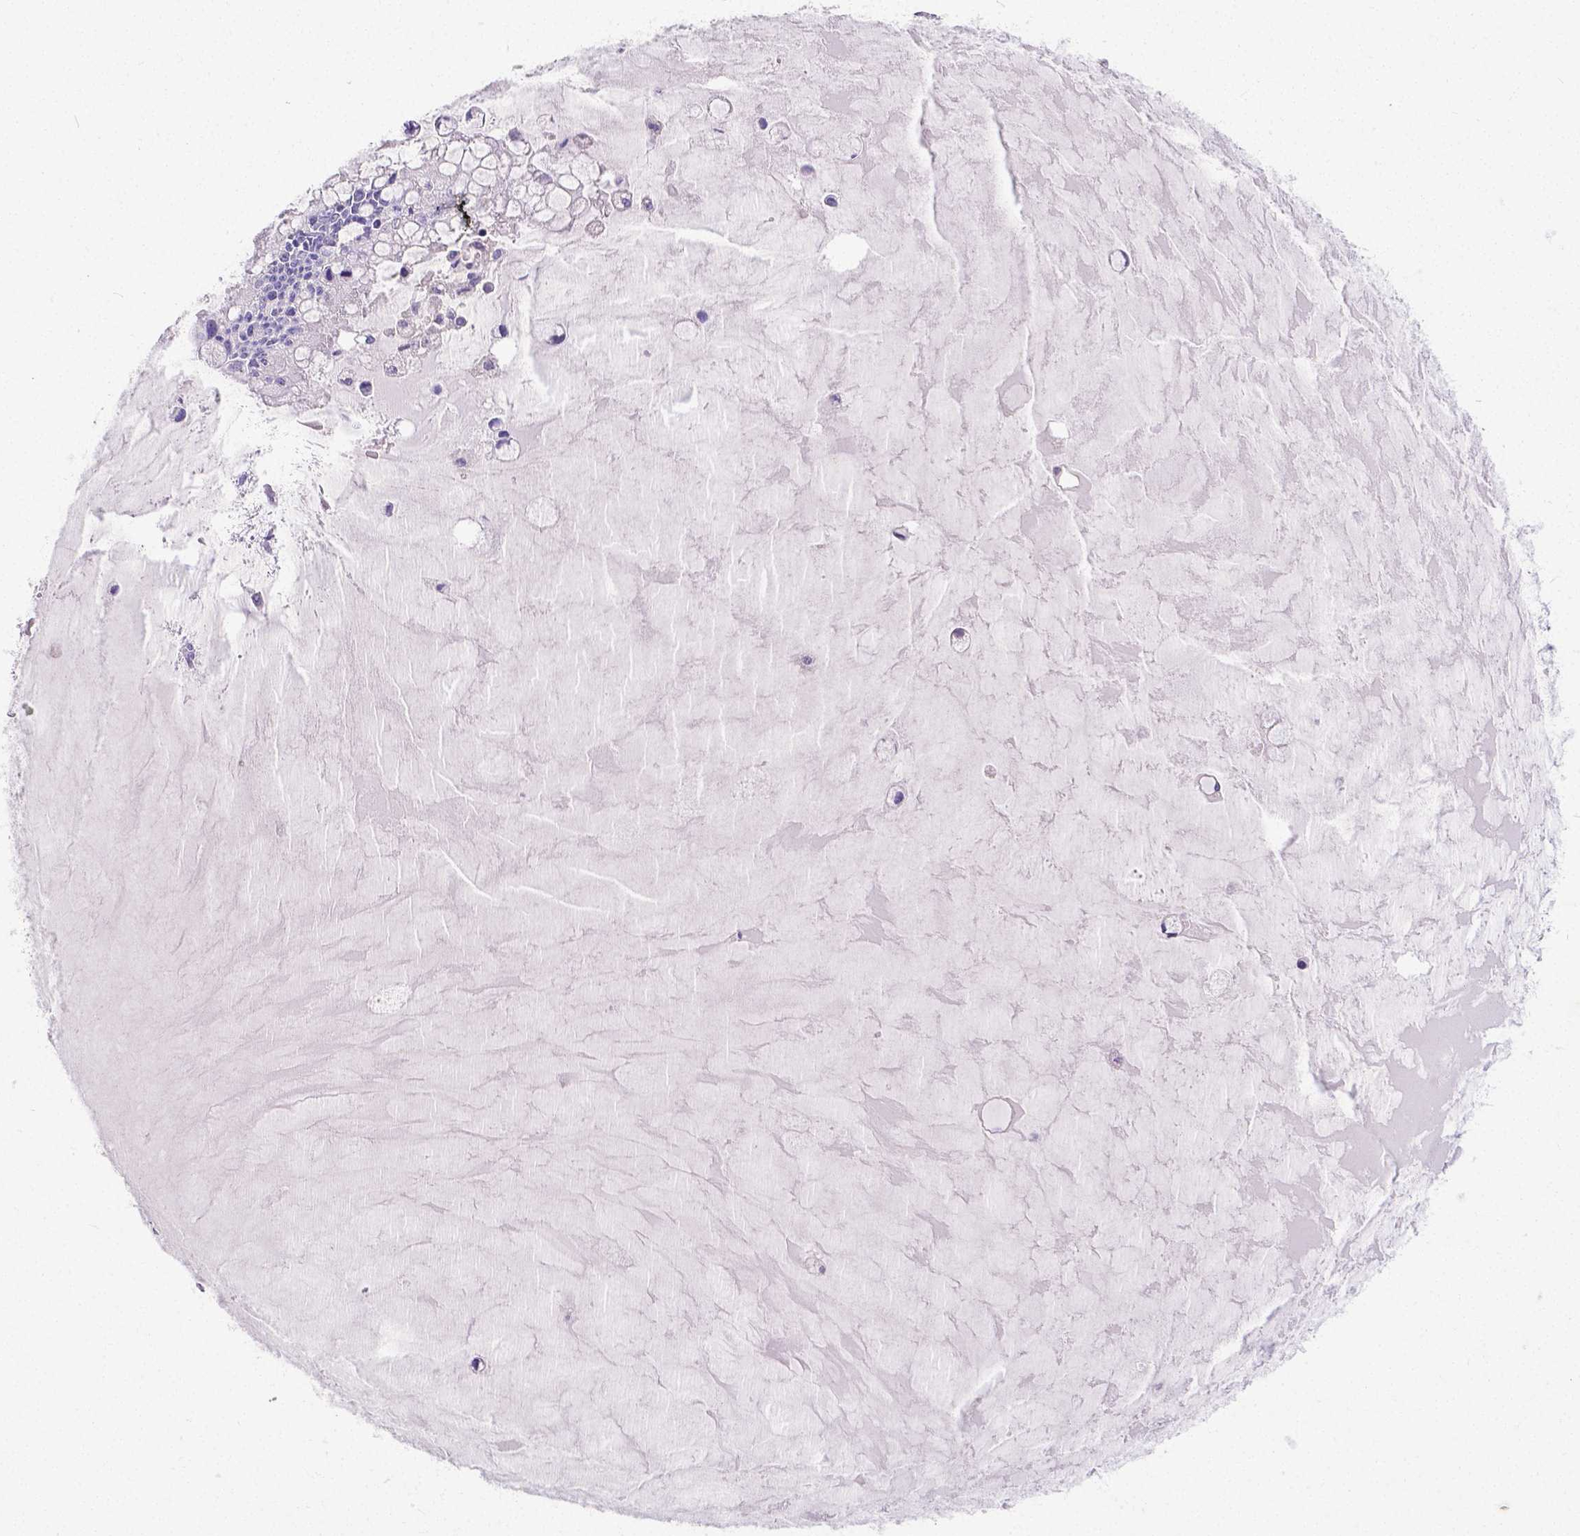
{"staining": {"intensity": "negative", "quantity": "none", "location": "none"}, "tissue": "ovarian cancer", "cell_type": "Tumor cells", "image_type": "cancer", "snomed": [{"axis": "morphology", "description": "Cystadenocarcinoma, mucinous, NOS"}, {"axis": "topography", "description": "Ovary"}], "caption": "This is an immunohistochemistry micrograph of human ovarian cancer. There is no staining in tumor cells.", "gene": "CD4", "patient": {"sex": "female", "age": 63}}